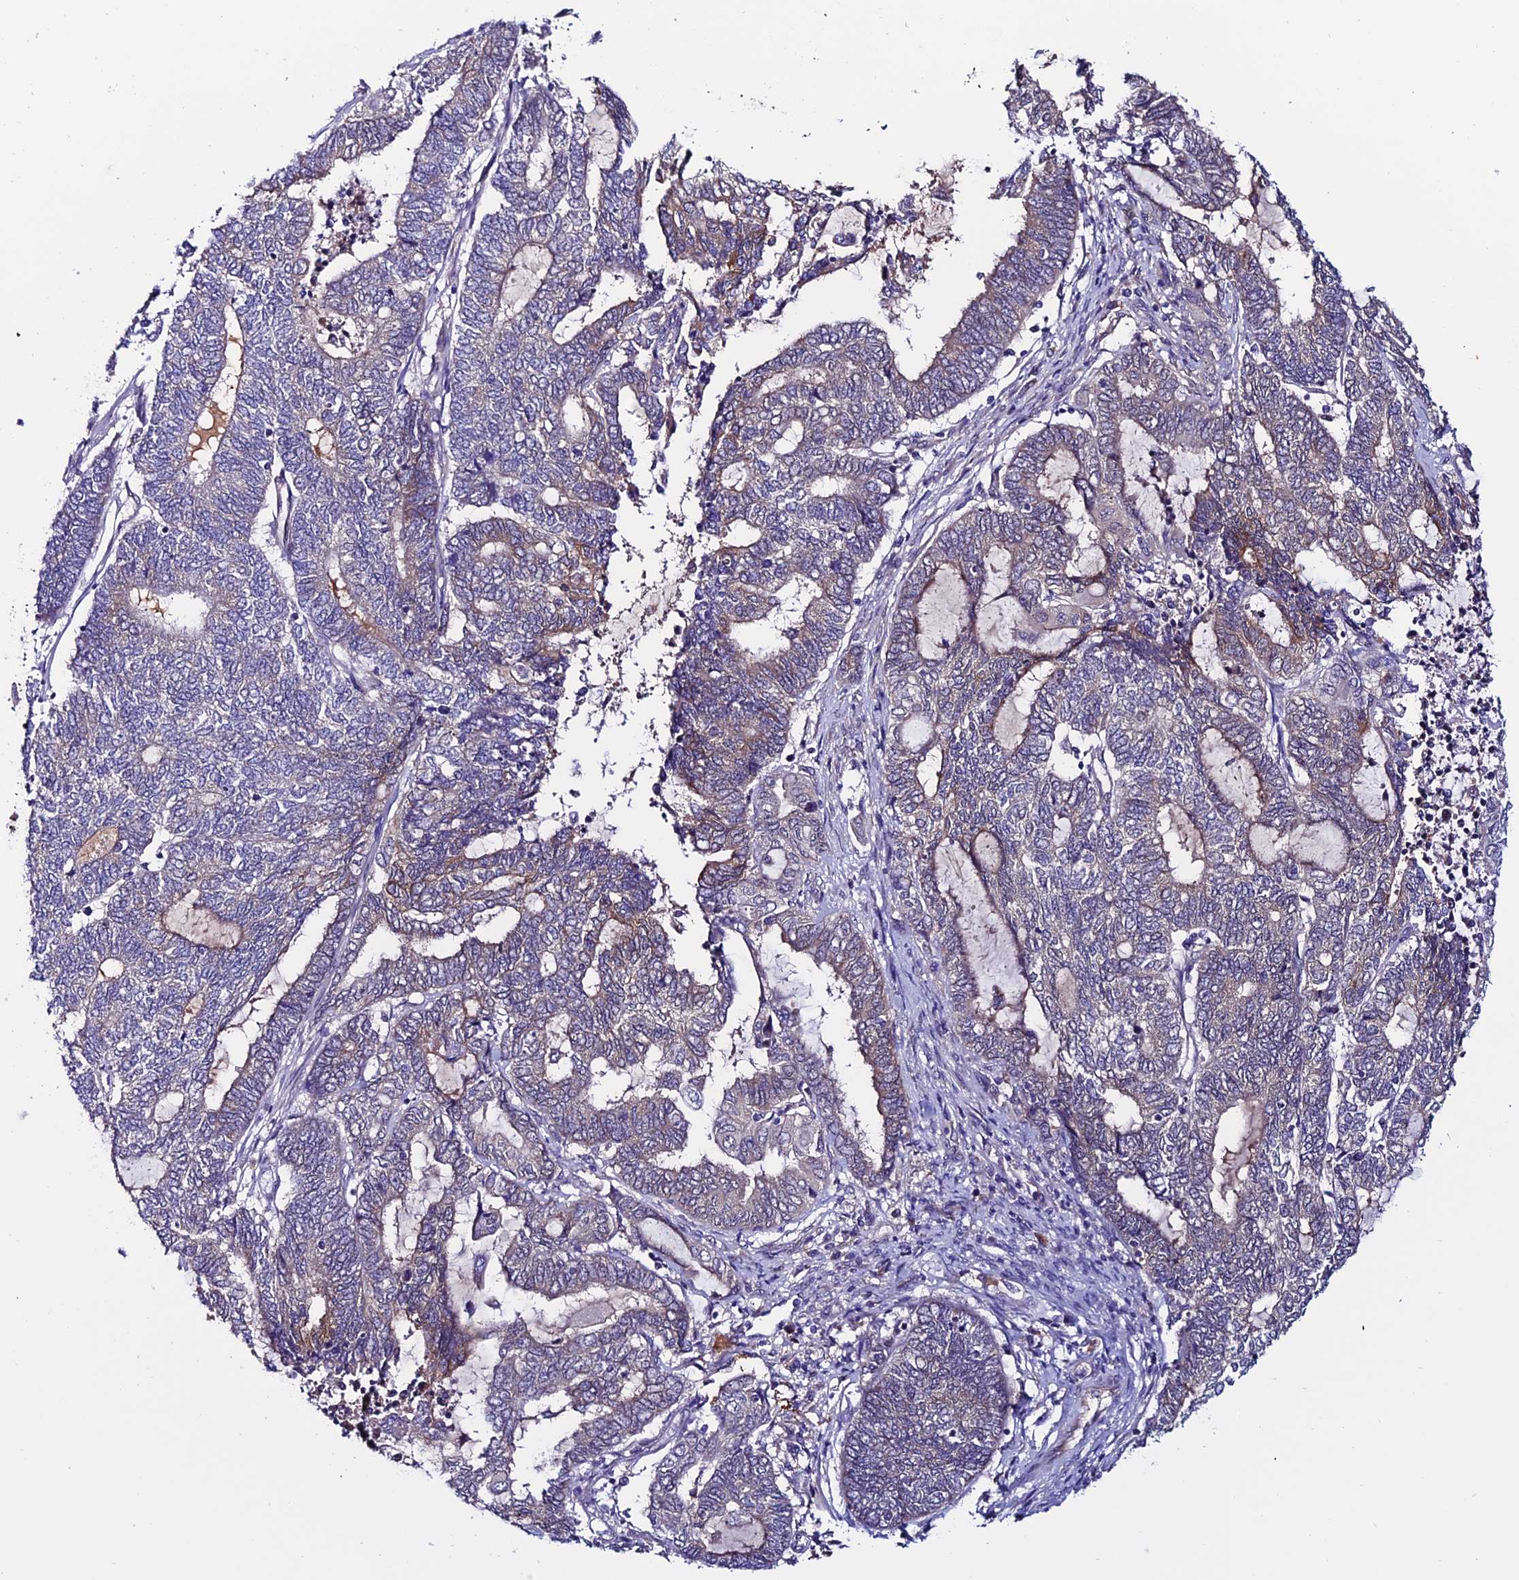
{"staining": {"intensity": "weak", "quantity": "<25%", "location": "cytoplasmic/membranous"}, "tissue": "endometrial cancer", "cell_type": "Tumor cells", "image_type": "cancer", "snomed": [{"axis": "morphology", "description": "Adenocarcinoma, NOS"}, {"axis": "topography", "description": "Uterus"}, {"axis": "topography", "description": "Endometrium"}], "caption": "This image is of endometrial cancer (adenocarcinoma) stained with IHC to label a protein in brown with the nuclei are counter-stained blue. There is no expression in tumor cells.", "gene": "FZD8", "patient": {"sex": "female", "age": 70}}